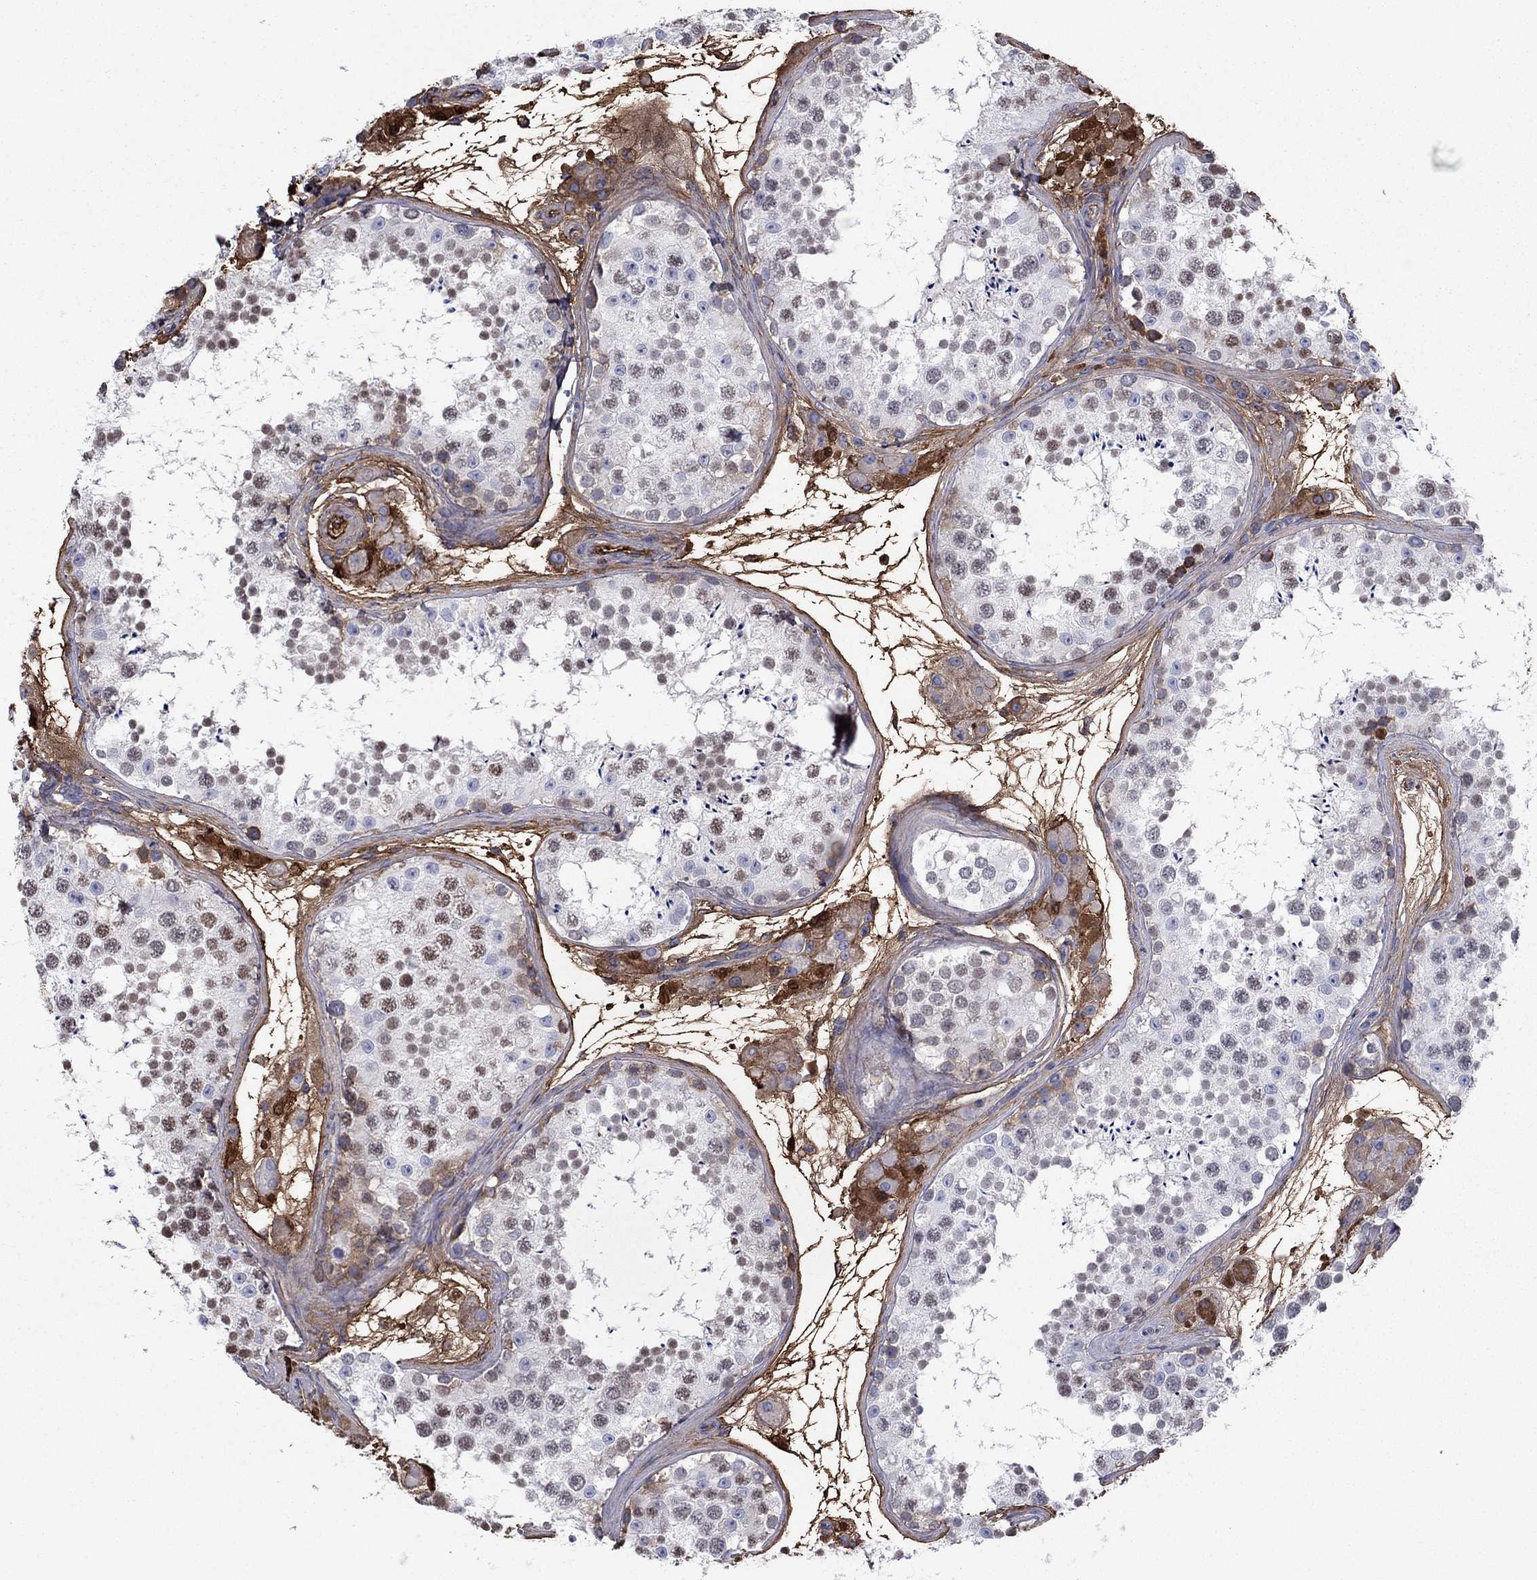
{"staining": {"intensity": "strong", "quantity": "25%-75%", "location": "nuclear"}, "tissue": "testis", "cell_type": "Cells in seminiferous ducts", "image_type": "normal", "snomed": [{"axis": "morphology", "description": "Normal tissue, NOS"}, {"axis": "topography", "description": "Testis"}], "caption": "Strong nuclear positivity for a protein is appreciated in about 25%-75% of cells in seminiferous ducts of normal testis using immunohistochemistry (IHC).", "gene": "HPX", "patient": {"sex": "male", "age": 41}}